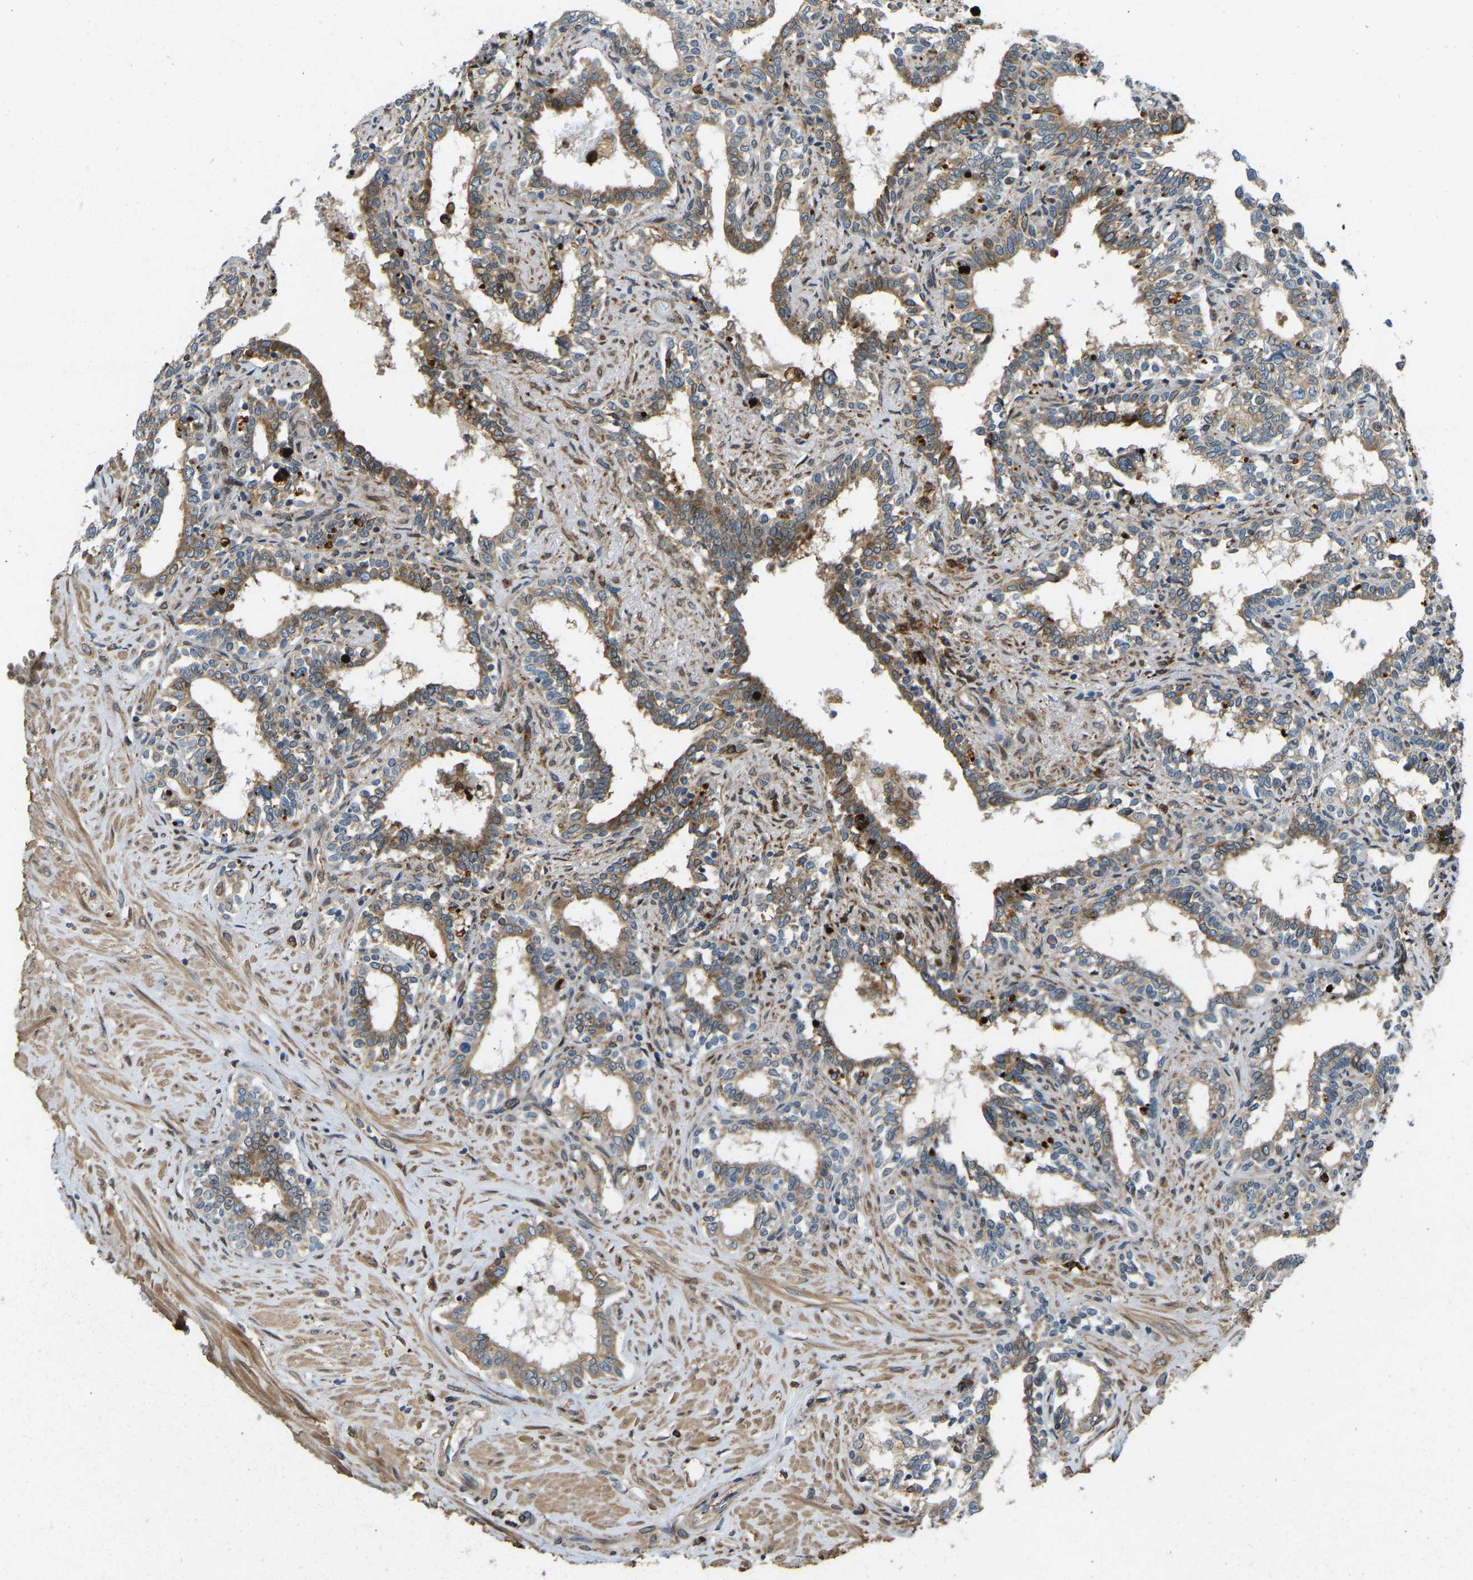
{"staining": {"intensity": "moderate", "quantity": ">75%", "location": "cytoplasmic/membranous"}, "tissue": "seminal vesicle", "cell_type": "Glandular cells", "image_type": "normal", "snomed": [{"axis": "morphology", "description": "Normal tissue, NOS"}, {"axis": "morphology", "description": "Adenocarcinoma, High grade"}, {"axis": "topography", "description": "Prostate"}, {"axis": "topography", "description": "Seminal veicle"}], "caption": "DAB (3,3'-diaminobenzidine) immunohistochemical staining of benign human seminal vesicle shows moderate cytoplasmic/membranous protein expression in about >75% of glandular cells.", "gene": "OS9", "patient": {"sex": "male", "age": 55}}